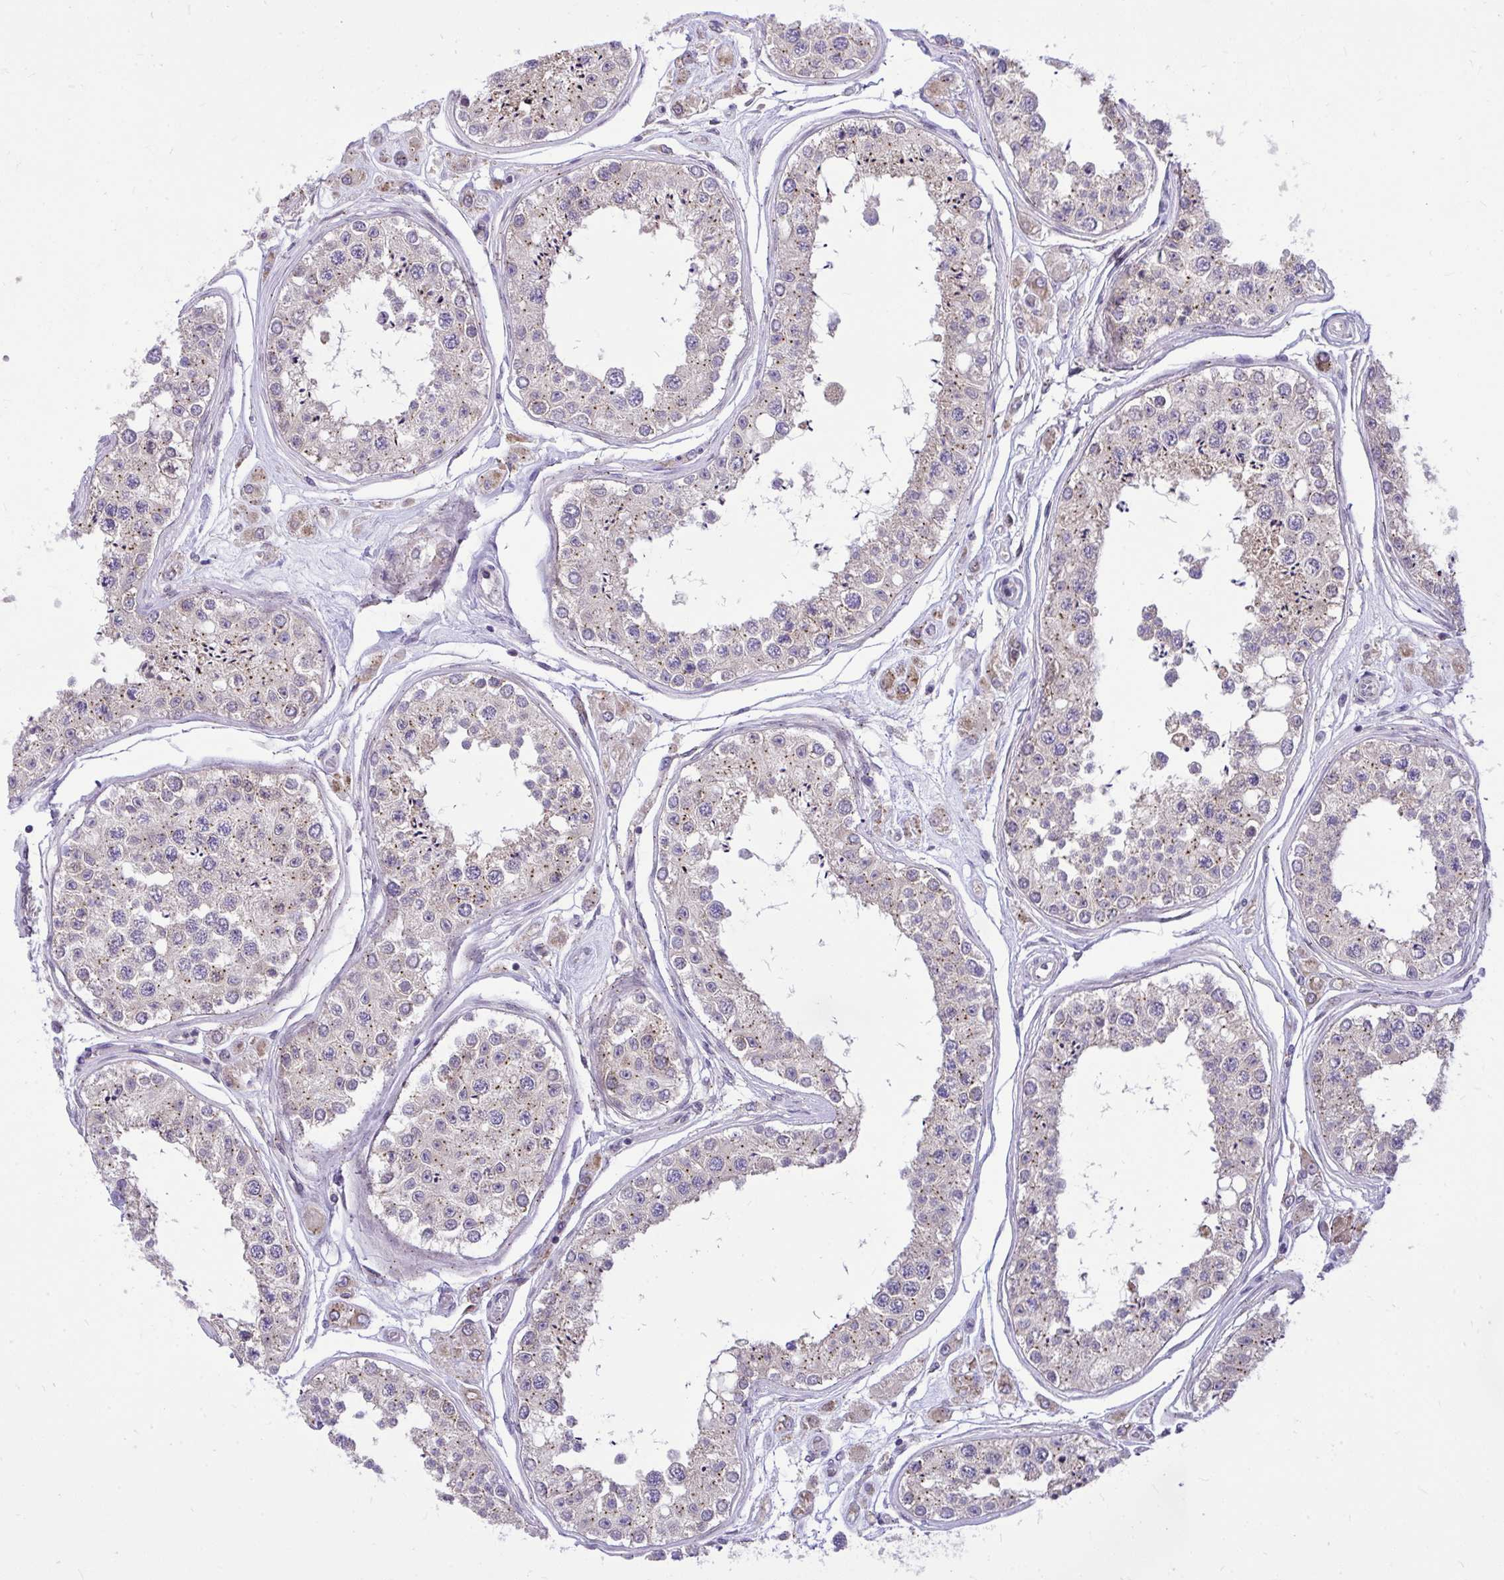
{"staining": {"intensity": "moderate", "quantity": "25%-75%", "location": "cytoplasmic/membranous"}, "tissue": "testis", "cell_type": "Cells in seminiferous ducts", "image_type": "normal", "snomed": [{"axis": "morphology", "description": "Normal tissue, NOS"}, {"axis": "topography", "description": "Testis"}], "caption": "IHC histopathology image of normal testis stained for a protein (brown), which displays medium levels of moderate cytoplasmic/membranous expression in approximately 25%-75% of cells in seminiferous ducts.", "gene": "CEACAM18", "patient": {"sex": "male", "age": 25}}